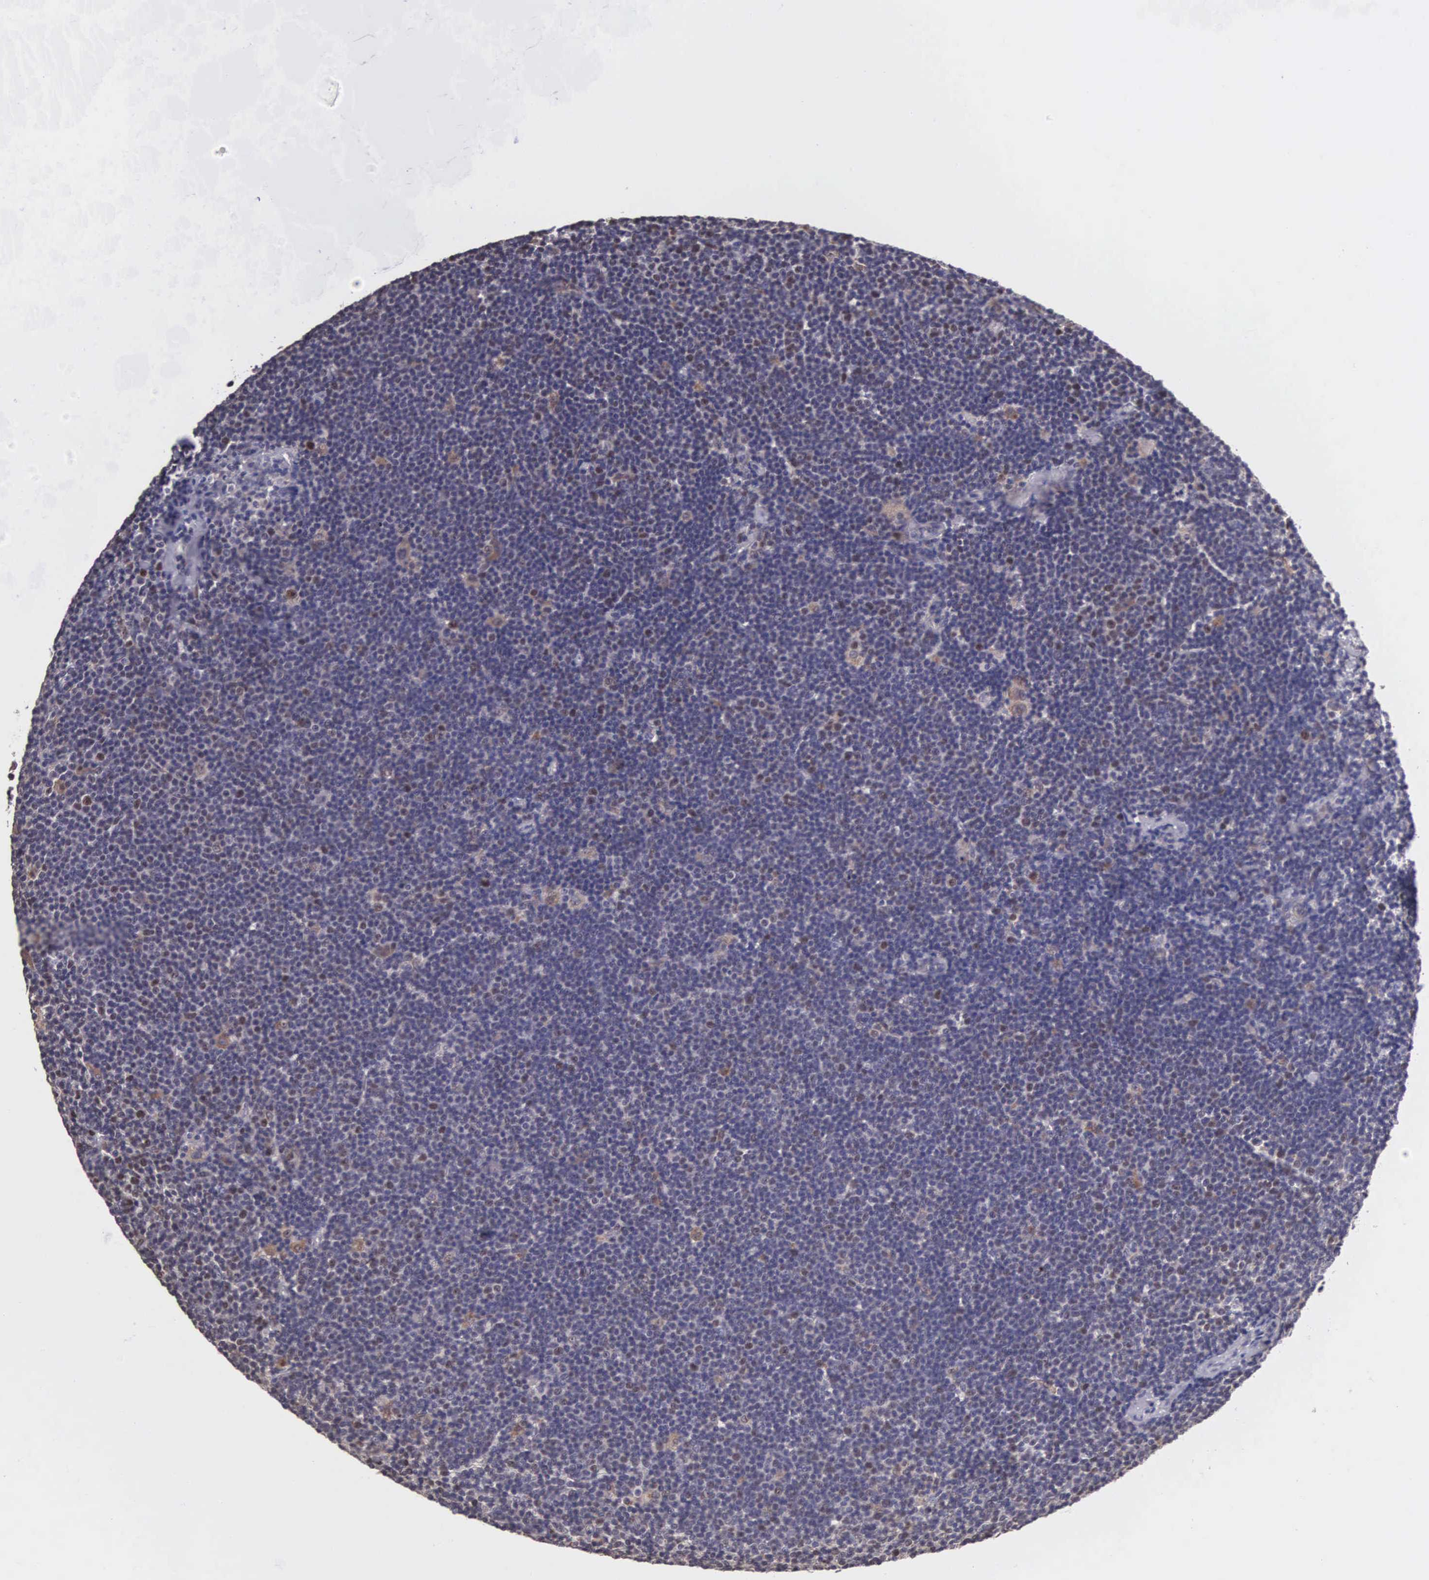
{"staining": {"intensity": "weak", "quantity": "25%-75%", "location": "cytoplasmic/membranous,nuclear"}, "tissue": "lymphoma", "cell_type": "Tumor cells", "image_type": "cancer", "snomed": [{"axis": "morphology", "description": "Malignant lymphoma, non-Hodgkin's type, Low grade"}, {"axis": "topography", "description": "Lymph node"}], "caption": "Lymphoma was stained to show a protein in brown. There is low levels of weak cytoplasmic/membranous and nuclear expression in approximately 25%-75% of tumor cells.", "gene": "CDC45", "patient": {"sex": "male", "age": 65}}